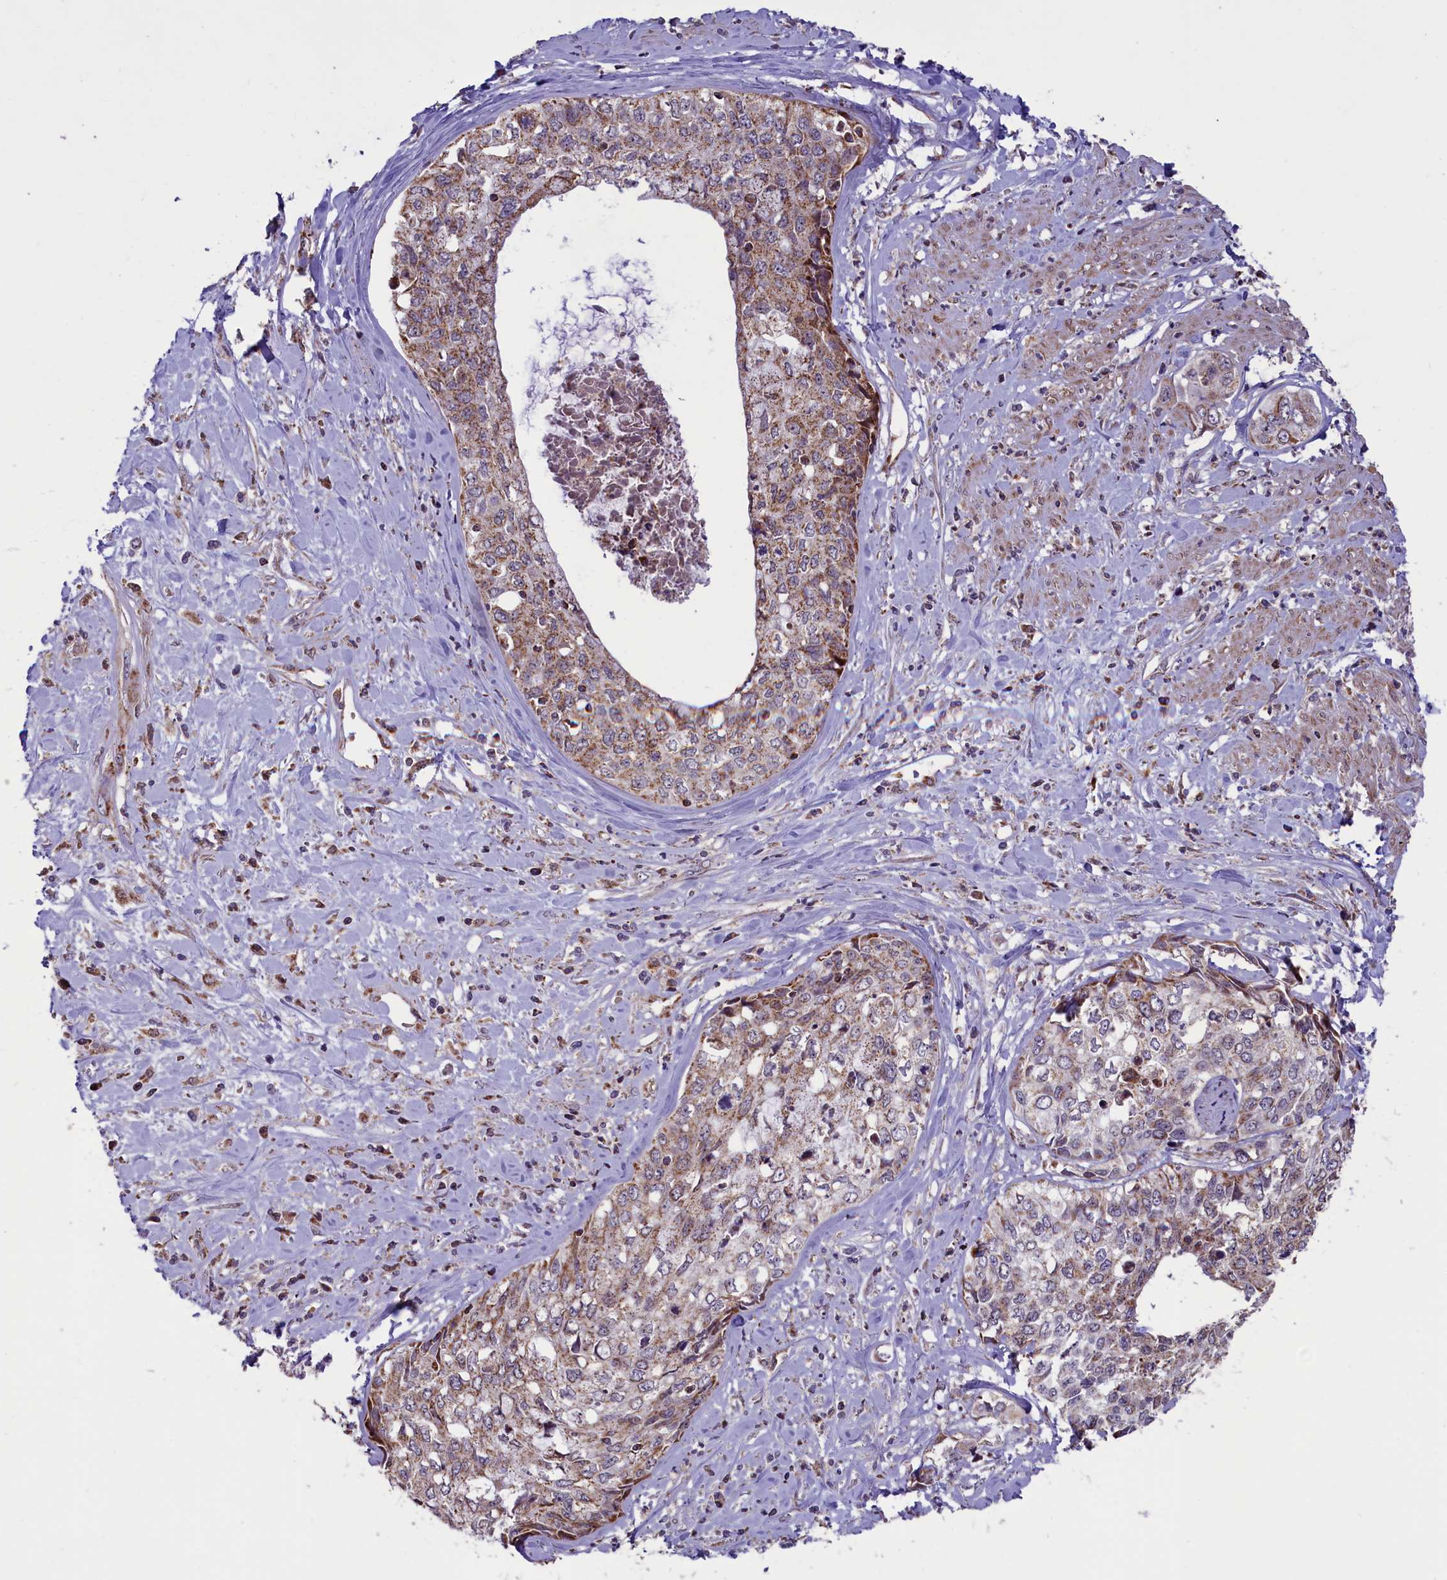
{"staining": {"intensity": "moderate", "quantity": "25%-75%", "location": "cytoplasmic/membranous"}, "tissue": "cervical cancer", "cell_type": "Tumor cells", "image_type": "cancer", "snomed": [{"axis": "morphology", "description": "Squamous cell carcinoma, NOS"}, {"axis": "topography", "description": "Cervix"}], "caption": "A photomicrograph of human cervical cancer stained for a protein displays moderate cytoplasmic/membranous brown staining in tumor cells.", "gene": "GLRX5", "patient": {"sex": "female", "age": 31}}